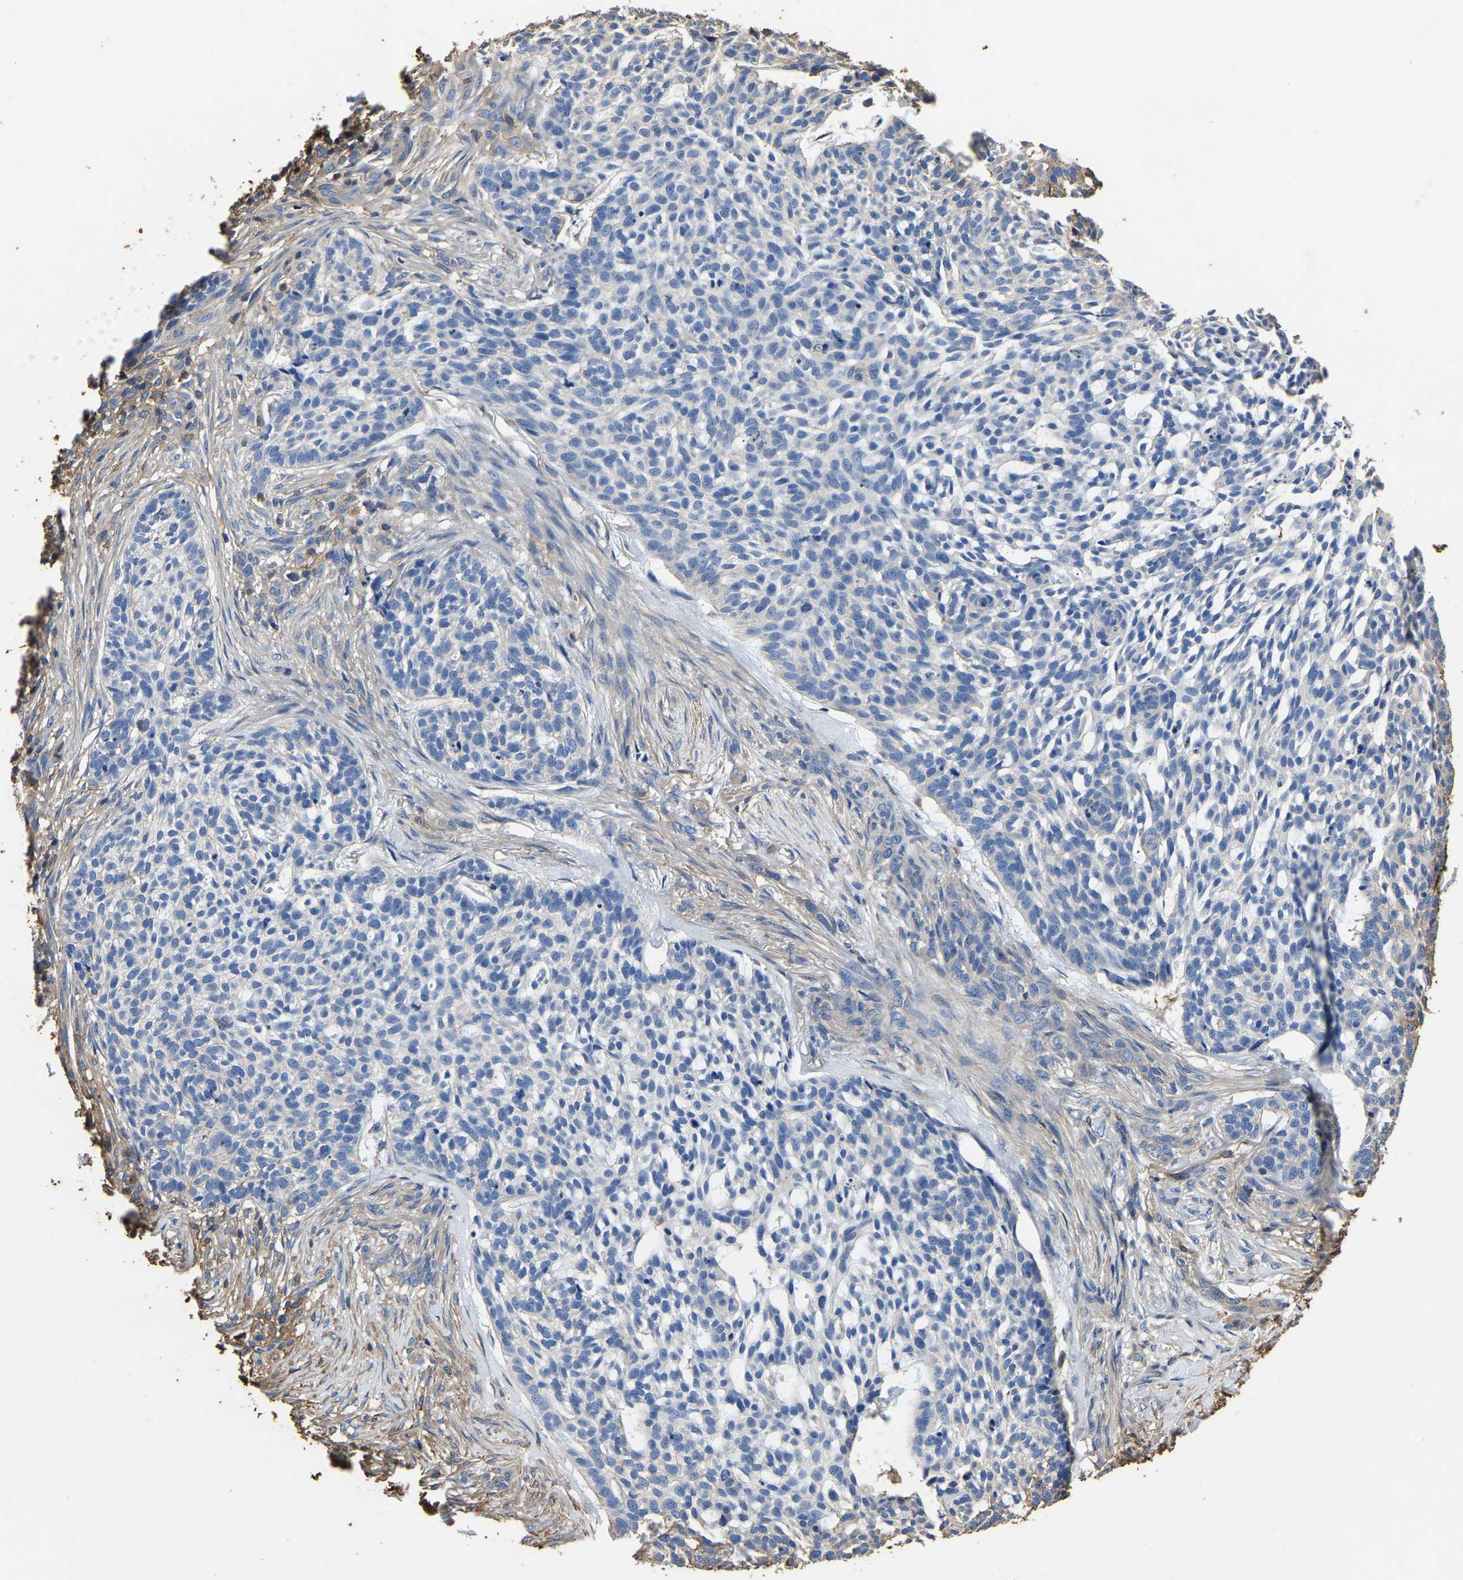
{"staining": {"intensity": "negative", "quantity": "none", "location": "none"}, "tissue": "skin cancer", "cell_type": "Tumor cells", "image_type": "cancer", "snomed": [{"axis": "morphology", "description": "Basal cell carcinoma"}, {"axis": "topography", "description": "Skin"}], "caption": "IHC photomicrograph of neoplastic tissue: basal cell carcinoma (skin) stained with DAB (3,3'-diaminobenzidine) displays no significant protein positivity in tumor cells.", "gene": "ARMT1", "patient": {"sex": "female", "age": 64}}